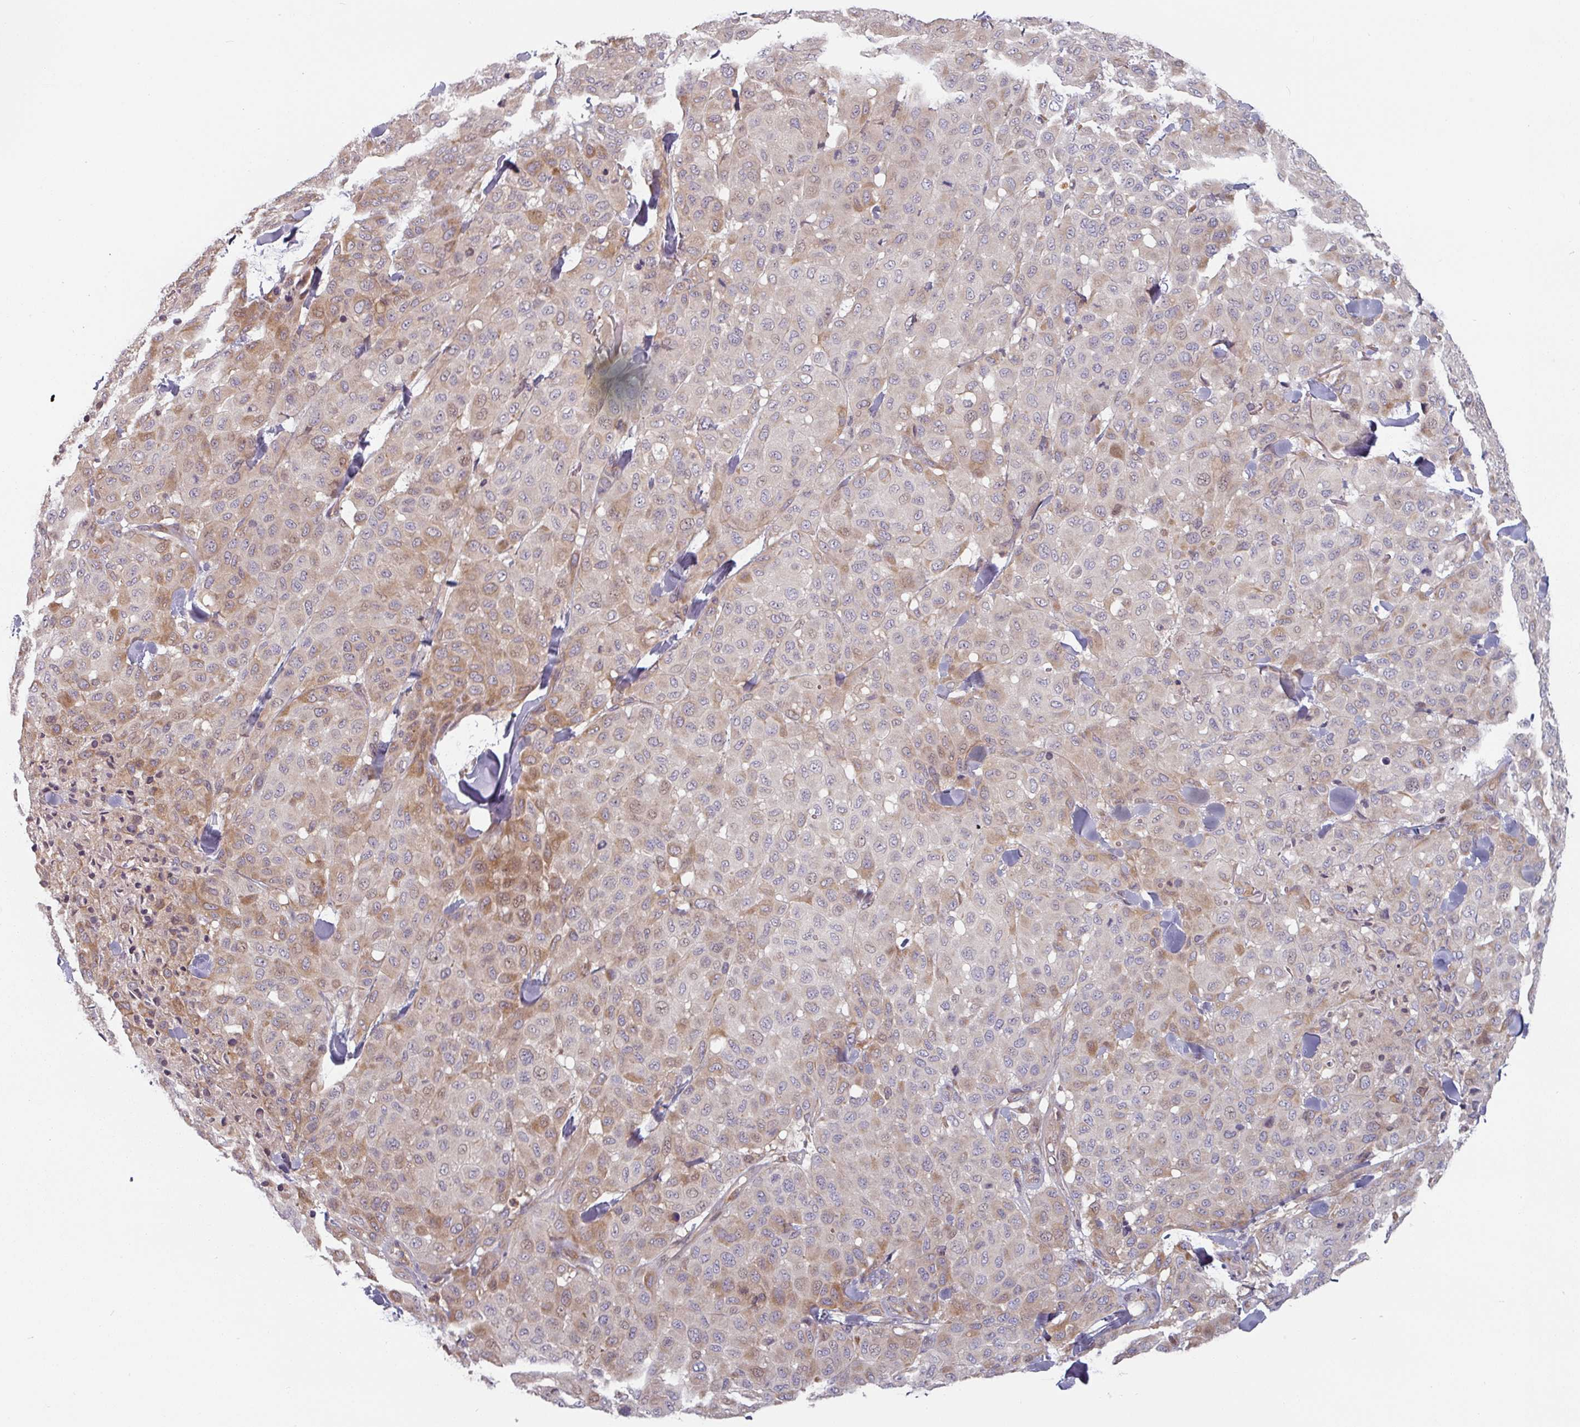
{"staining": {"intensity": "moderate", "quantity": "<25%", "location": "cytoplasmic/membranous"}, "tissue": "melanoma", "cell_type": "Tumor cells", "image_type": "cancer", "snomed": [{"axis": "morphology", "description": "Malignant melanoma, Metastatic site"}, {"axis": "topography", "description": "Skin"}], "caption": "An IHC photomicrograph of neoplastic tissue is shown. Protein staining in brown shows moderate cytoplasmic/membranous positivity in malignant melanoma (metastatic site) within tumor cells.", "gene": "CEP78", "patient": {"sex": "female", "age": 81}}